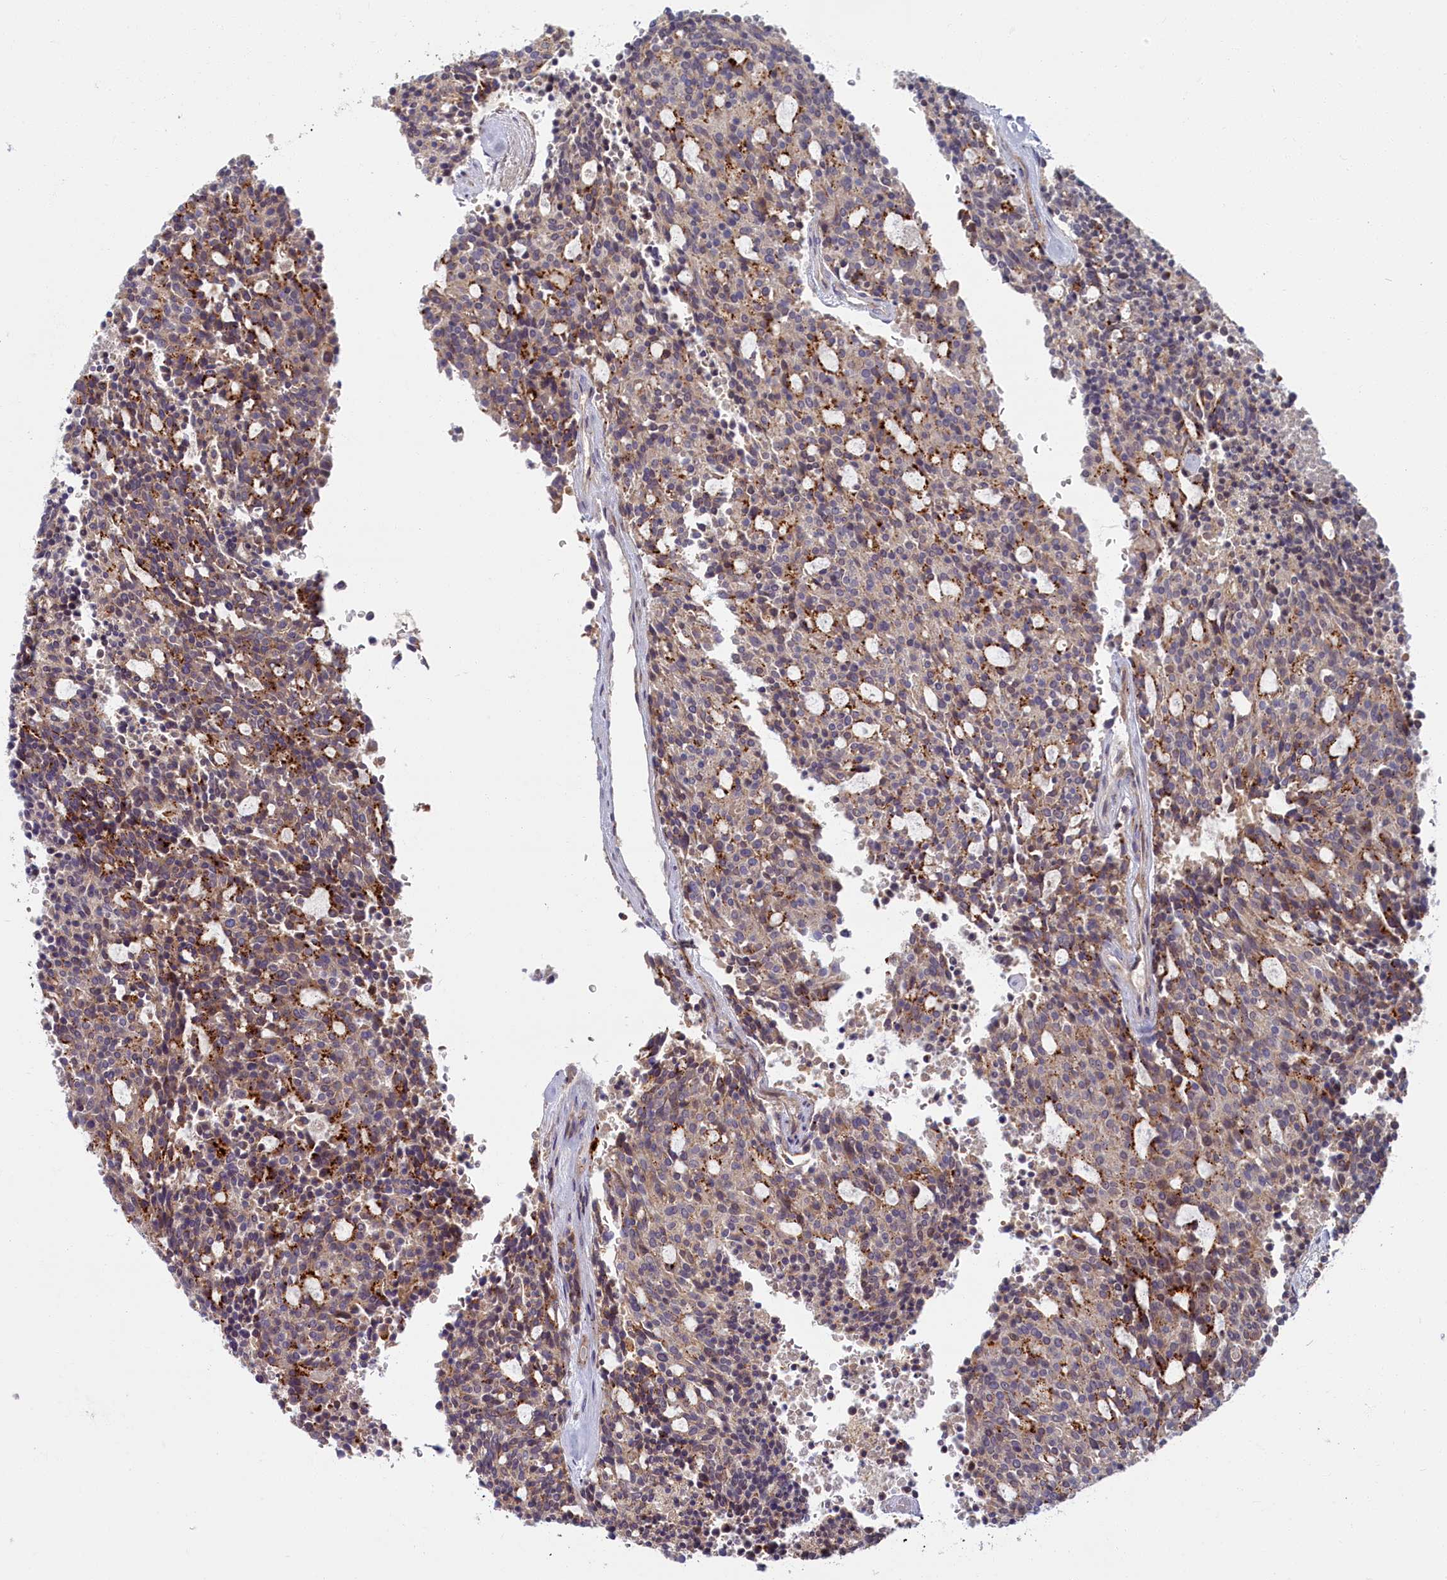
{"staining": {"intensity": "weak", "quantity": "25%-75%", "location": "cytoplasmic/membranous"}, "tissue": "carcinoid", "cell_type": "Tumor cells", "image_type": "cancer", "snomed": [{"axis": "morphology", "description": "Carcinoid, malignant, NOS"}, {"axis": "topography", "description": "Pancreas"}], "caption": "Protein analysis of malignant carcinoid tissue reveals weak cytoplasmic/membranous expression in approximately 25%-75% of tumor cells.", "gene": "FCSK", "patient": {"sex": "female", "age": 54}}